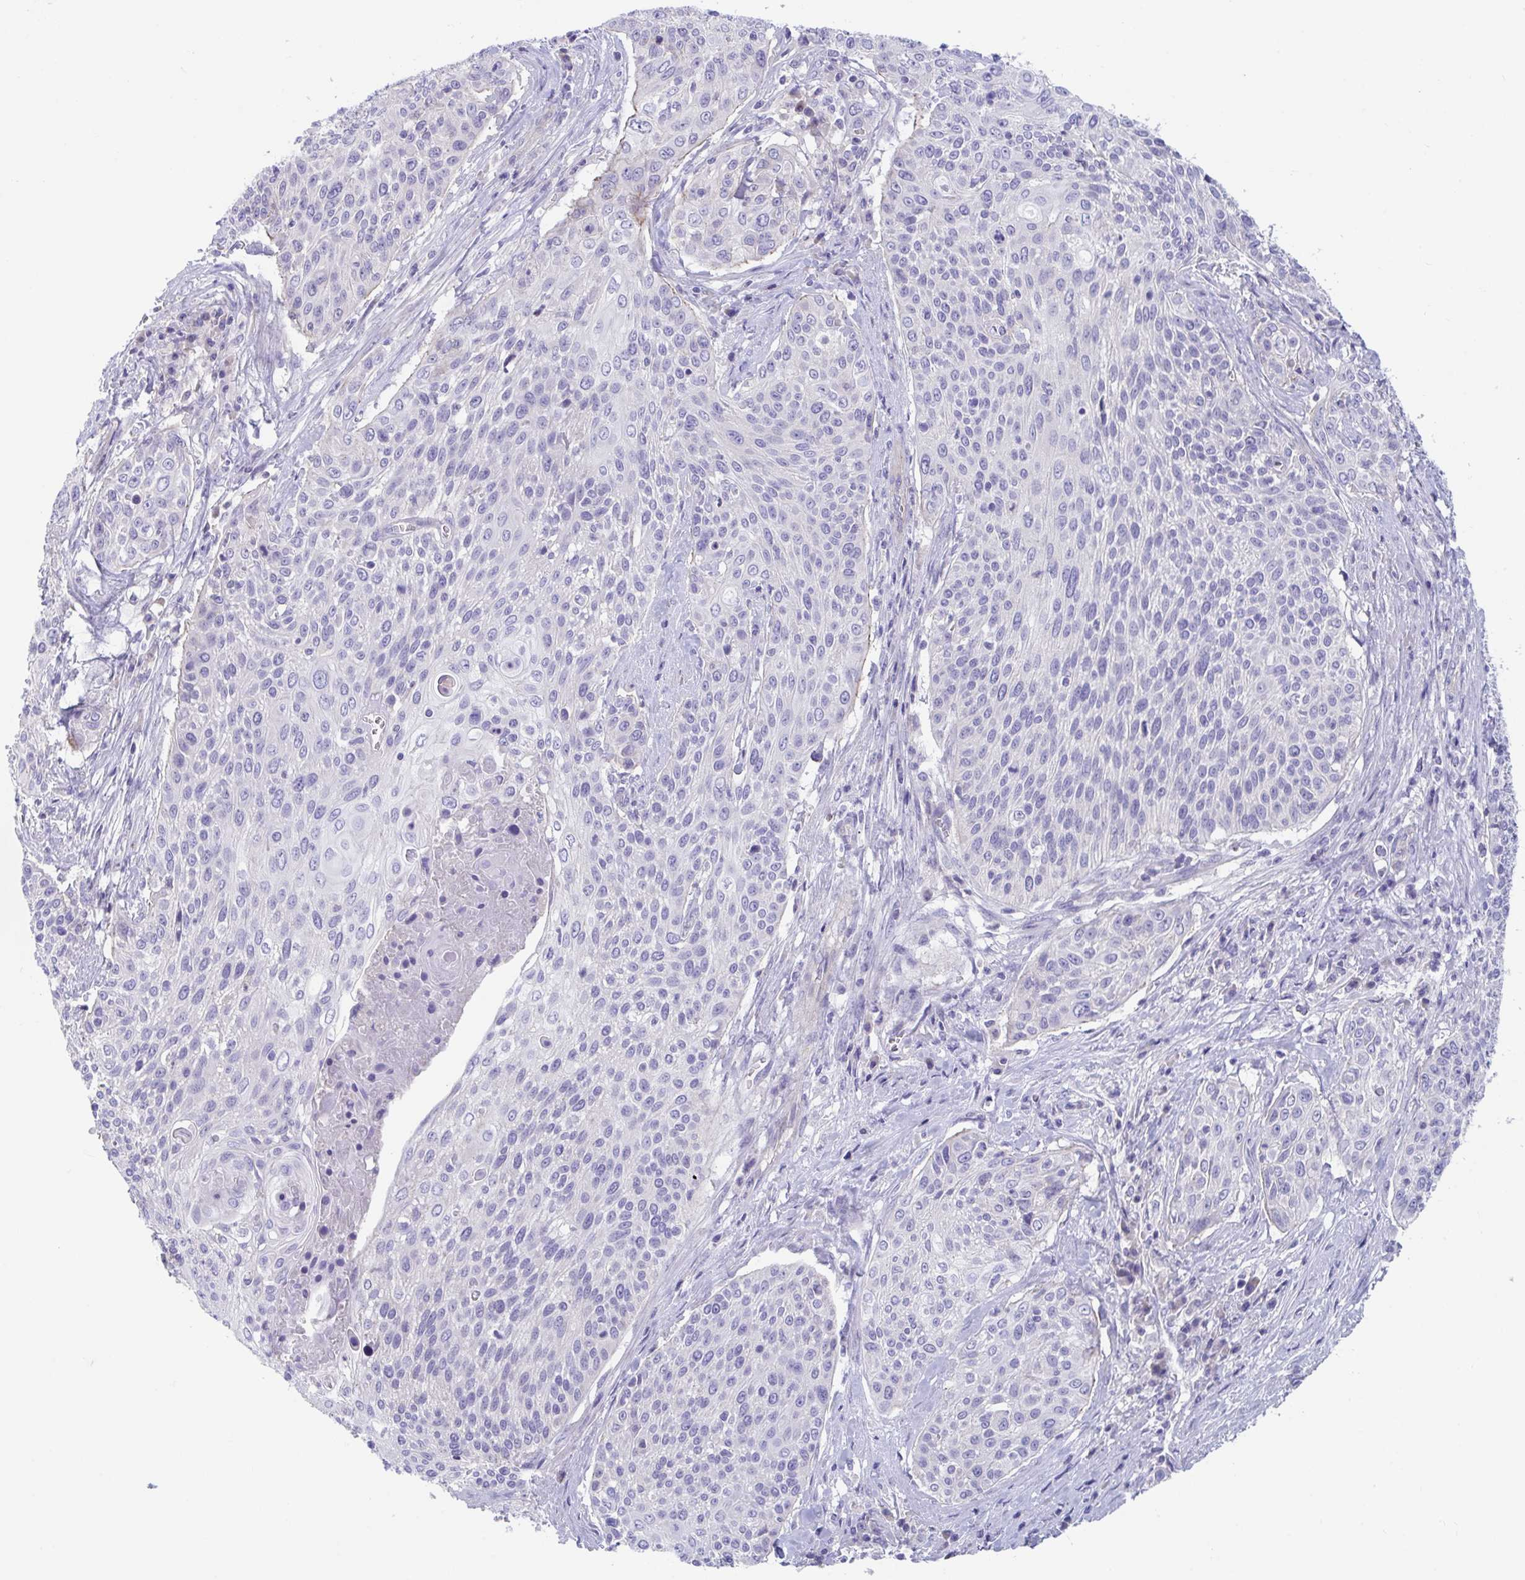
{"staining": {"intensity": "negative", "quantity": "none", "location": "none"}, "tissue": "cervical cancer", "cell_type": "Tumor cells", "image_type": "cancer", "snomed": [{"axis": "morphology", "description": "Squamous cell carcinoma, NOS"}, {"axis": "topography", "description": "Cervix"}], "caption": "Cervical cancer was stained to show a protein in brown. There is no significant expression in tumor cells.", "gene": "TTC30B", "patient": {"sex": "female", "age": 31}}